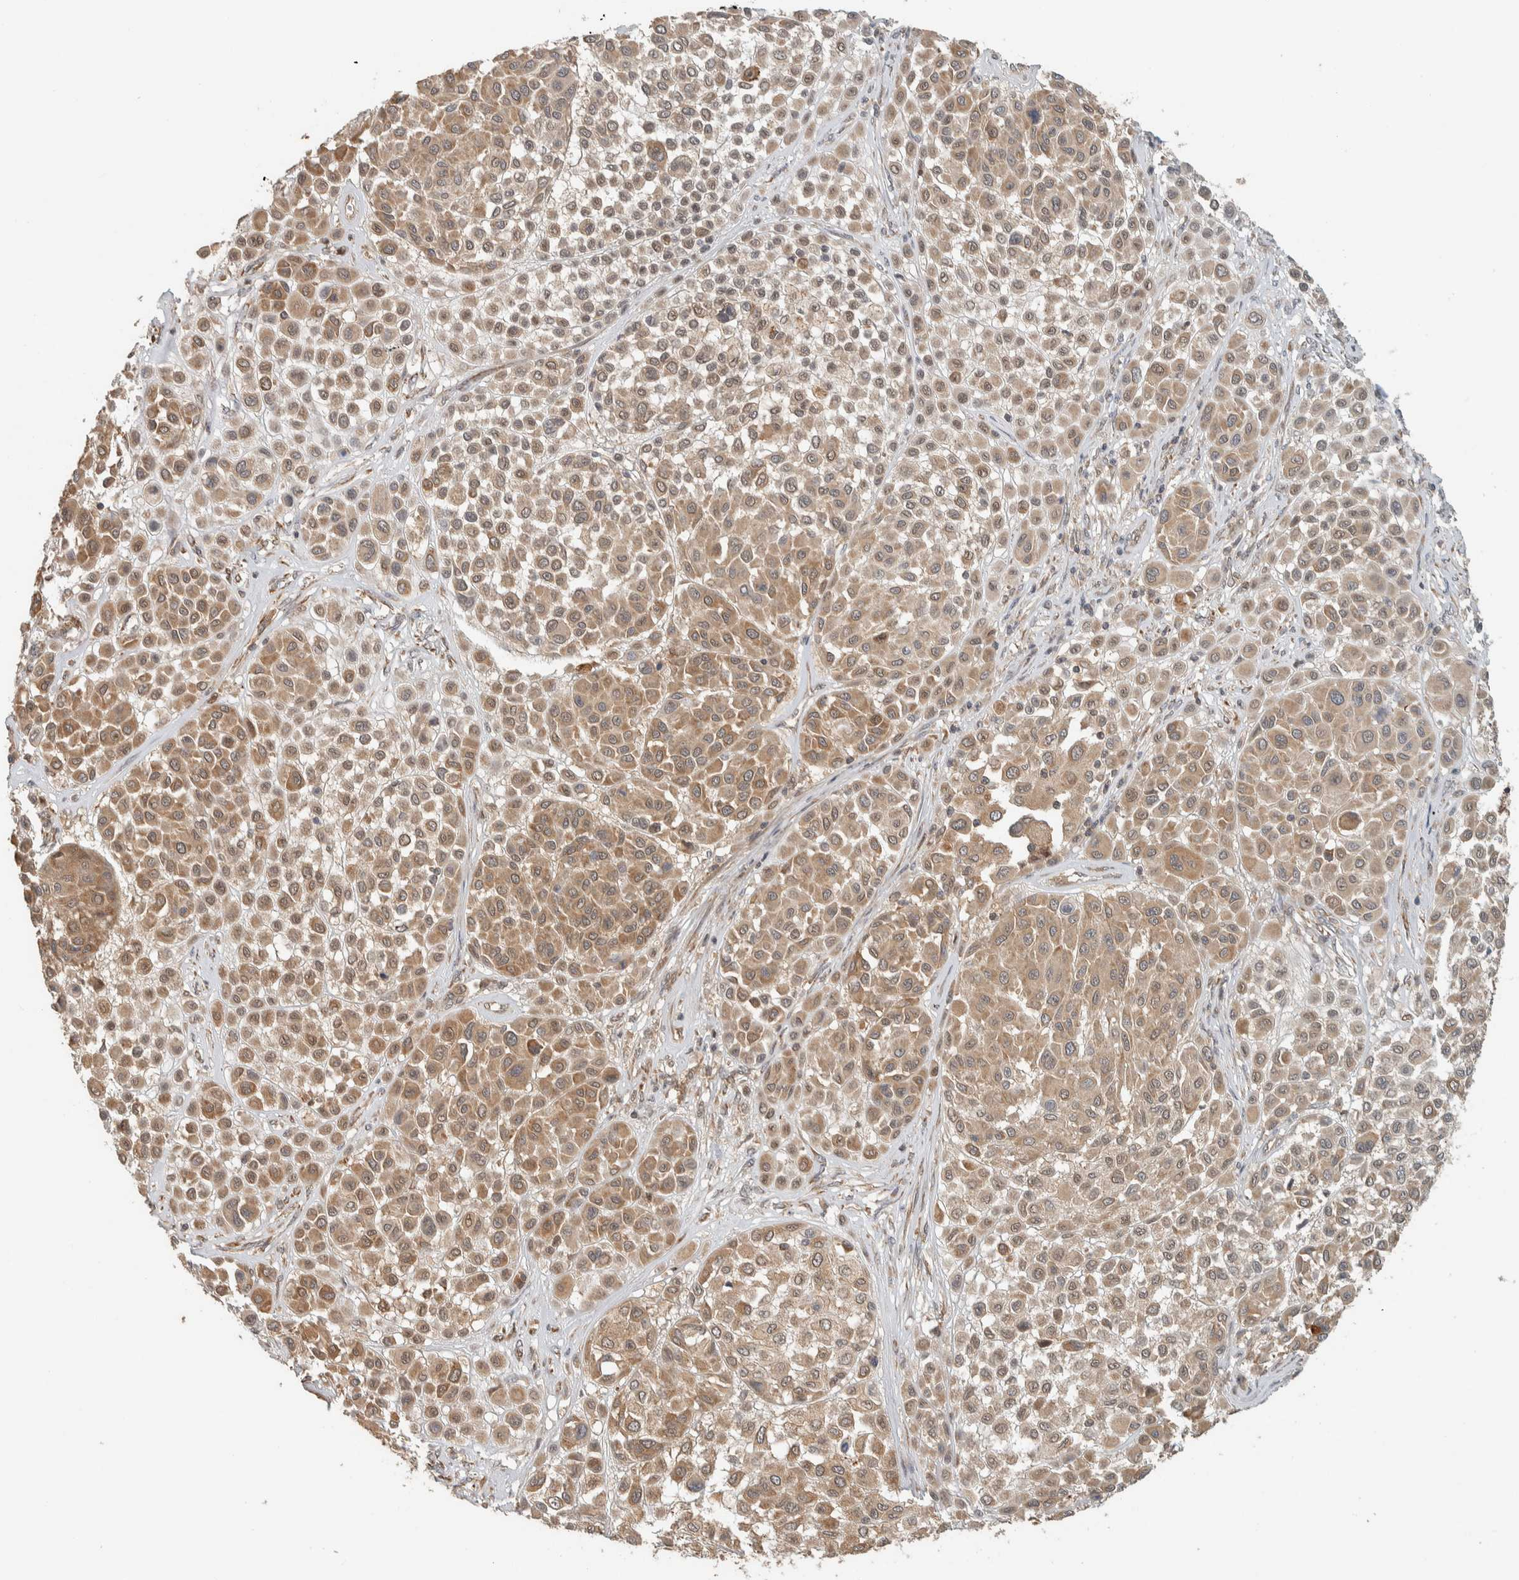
{"staining": {"intensity": "moderate", "quantity": ">75%", "location": "cytoplasmic/membranous"}, "tissue": "melanoma", "cell_type": "Tumor cells", "image_type": "cancer", "snomed": [{"axis": "morphology", "description": "Malignant melanoma, Metastatic site"}, {"axis": "topography", "description": "Soft tissue"}], "caption": "This is a micrograph of immunohistochemistry staining of malignant melanoma (metastatic site), which shows moderate positivity in the cytoplasmic/membranous of tumor cells.", "gene": "ADSS2", "patient": {"sex": "male", "age": 41}}